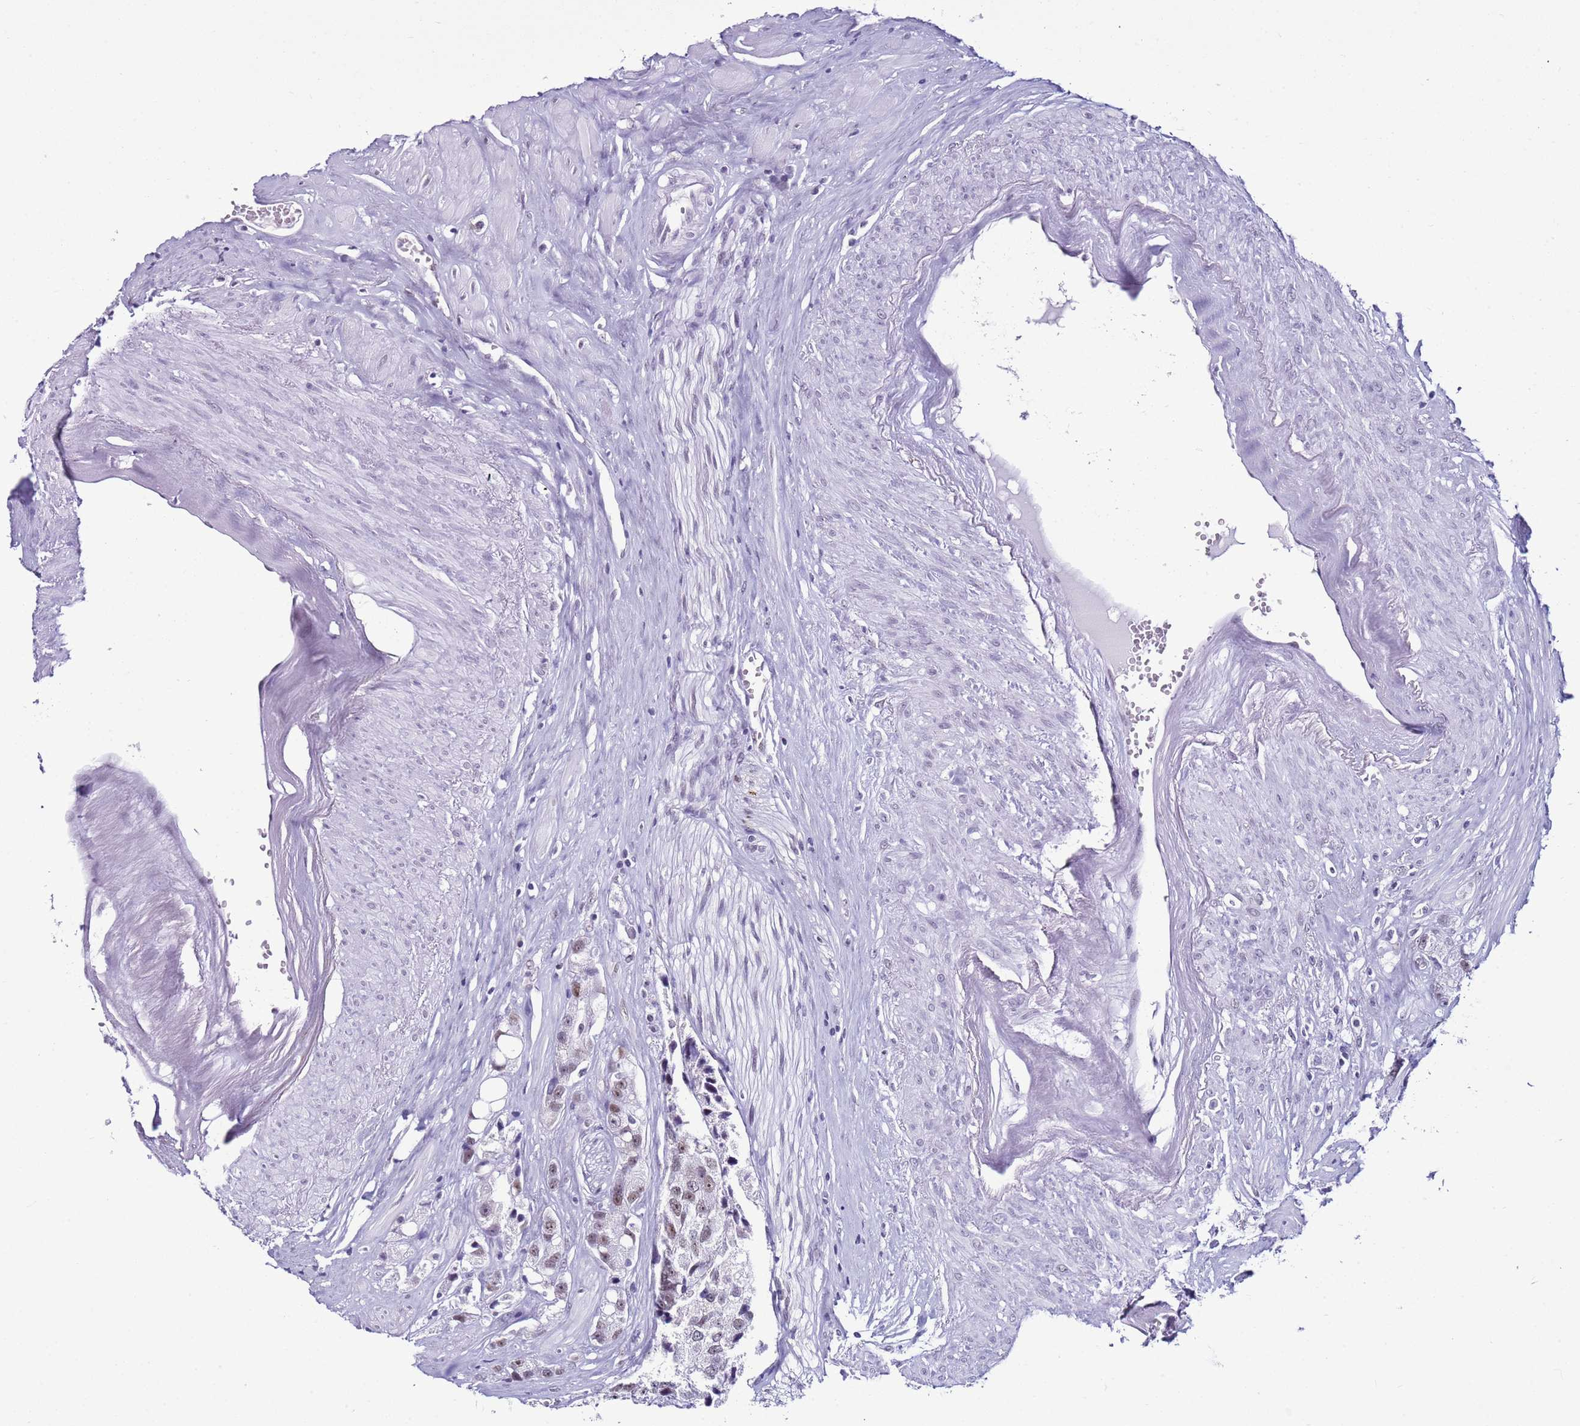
{"staining": {"intensity": "moderate", "quantity": ">75%", "location": "nuclear"}, "tissue": "prostate cancer", "cell_type": "Tumor cells", "image_type": "cancer", "snomed": [{"axis": "morphology", "description": "Adenocarcinoma, High grade"}, {"axis": "topography", "description": "Prostate"}], "caption": "IHC of prostate adenocarcinoma (high-grade) exhibits medium levels of moderate nuclear expression in approximately >75% of tumor cells.", "gene": "DHX15", "patient": {"sex": "male", "age": 74}}